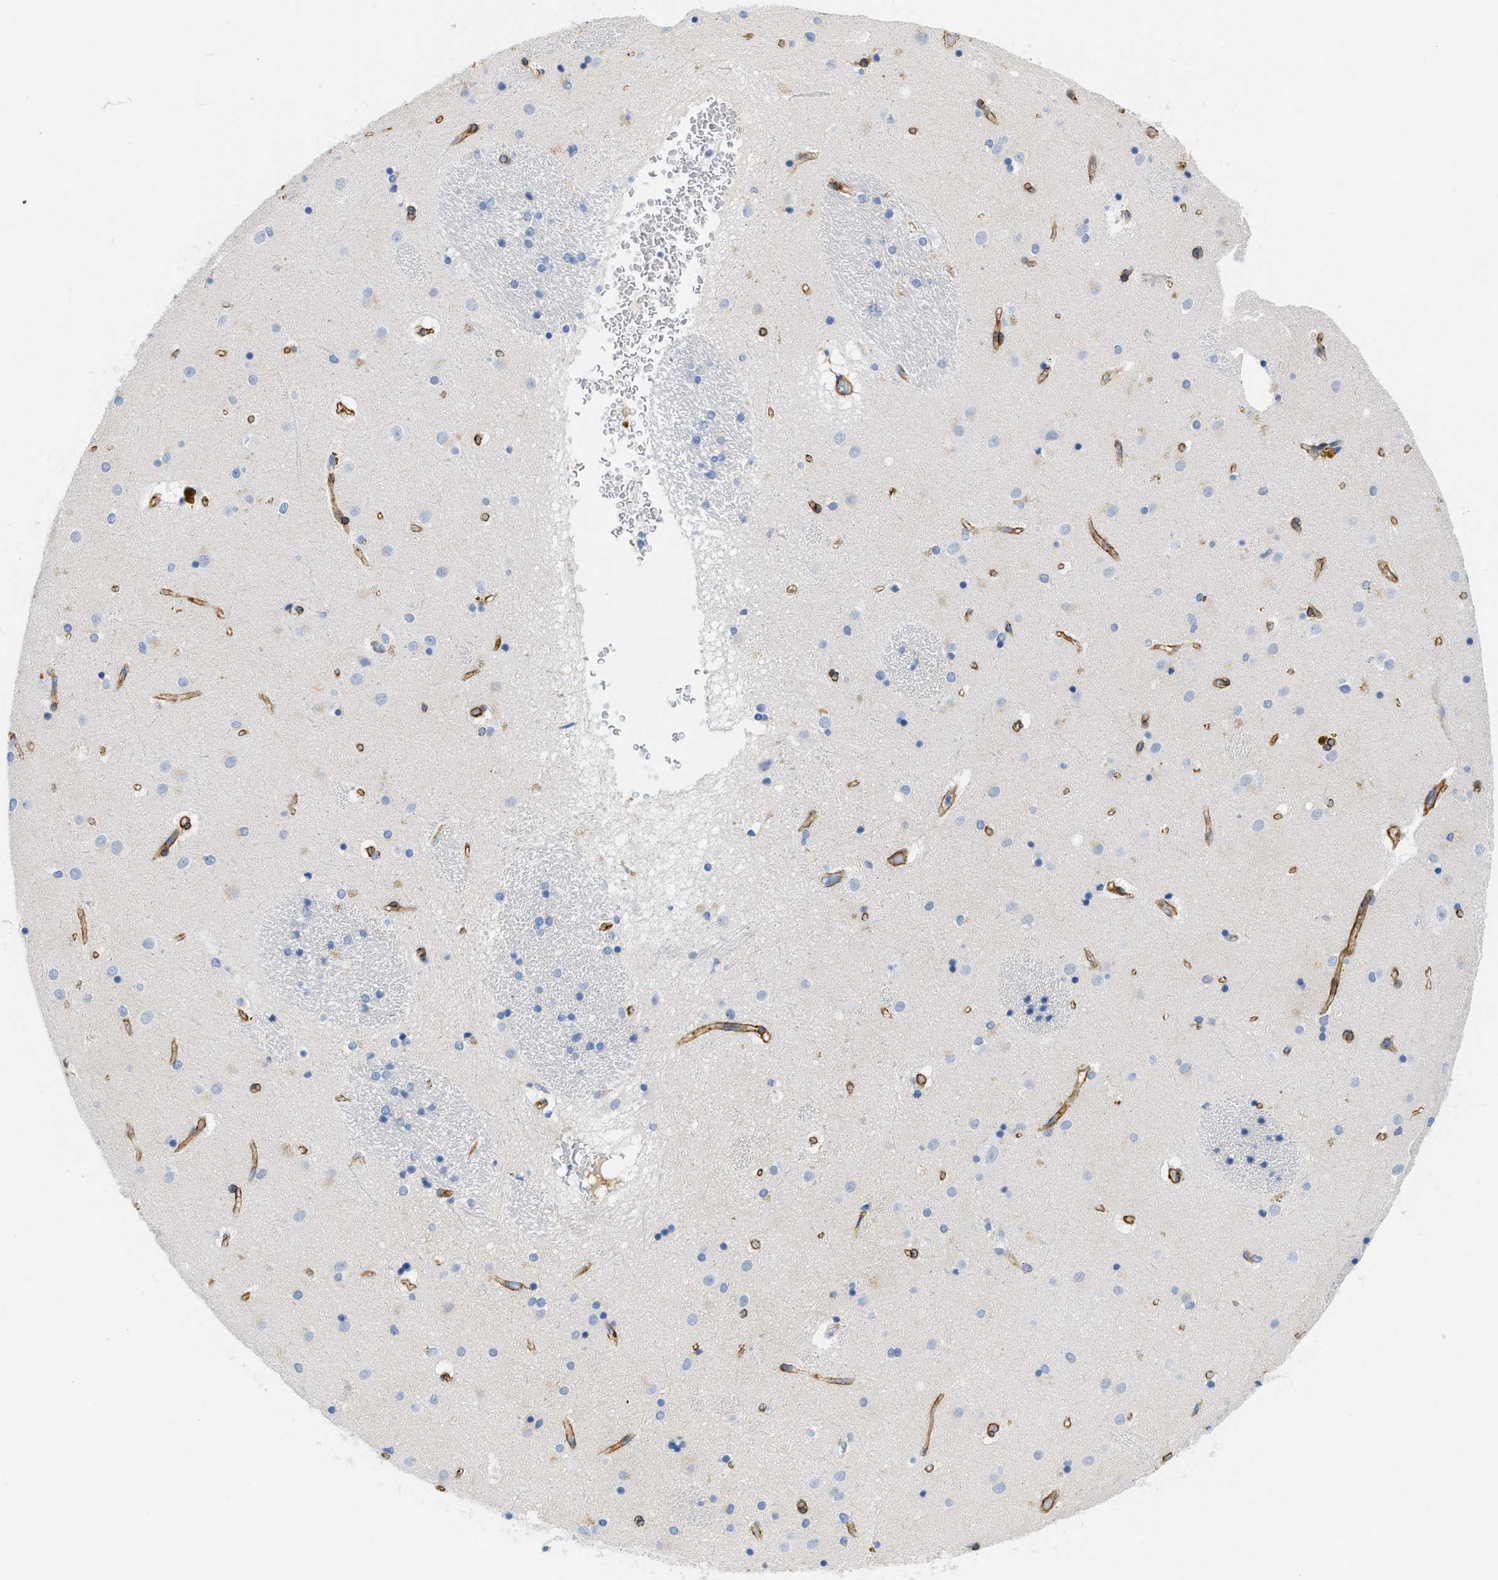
{"staining": {"intensity": "negative", "quantity": "none", "location": "none"}, "tissue": "caudate", "cell_type": "Glial cells", "image_type": "normal", "snomed": [{"axis": "morphology", "description": "Normal tissue, NOS"}, {"axis": "topography", "description": "Lateral ventricle wall"}], "caption": "High magnification brightfield microscopy of unremarkable caudate stained with DAB (3,3'-diaminobenzidine) (brown) and counterstained with hematoxylin (blue): glial cells show no significant positivity. (DAB (3,3'-diaminobenzidine) IHC visualized using brightfield microscopy, high magnification).", "gene": "PDGFRB", "patient": {"sex": "male", "age": 70}}